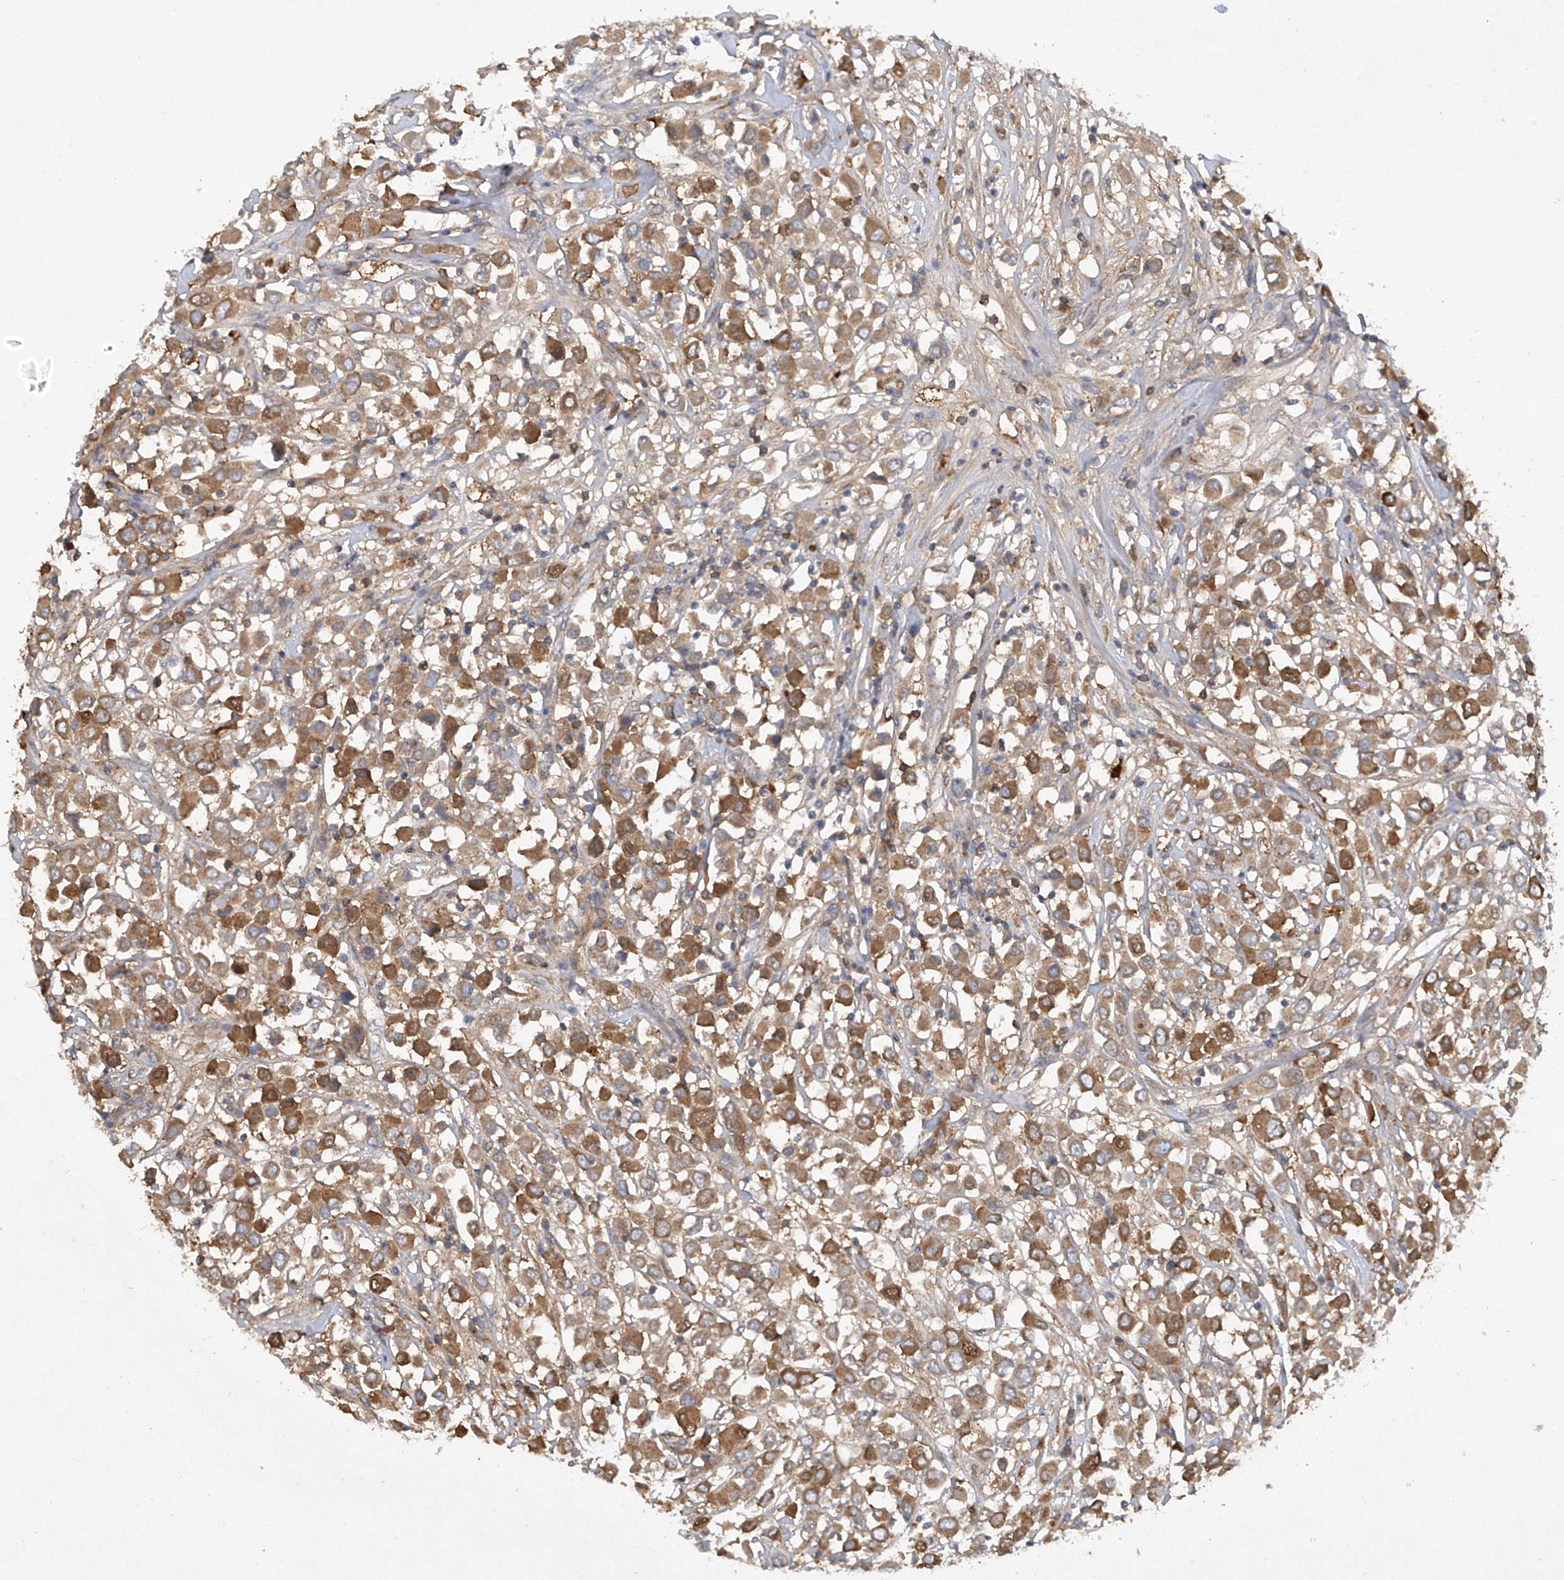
{"staining": {"intensity": "moderate", "quantity": ">75%", "location": "cytoplasmic/membranous"}, "tissue": "breast cancer", "cell_type": "Tumor cells", "image_type": "cancer", "snomed": [{"axis": "morphology", "description": "Duct carcinoma"}, {"axis": "topography", "description": "Breast"}], "caption": "Immunohistochemistry (IHC) image of neoplastic tissue: human breast cancer stained using immunohistochemistry shows medium levels of moderate protein expression localized specifically in the cytoplasmic/membranous of tumor cells, appearing as a cytoplasmic/membranous brown color.", "gene": "HAS3", "patient": {"sex": "female", "age": 61}}